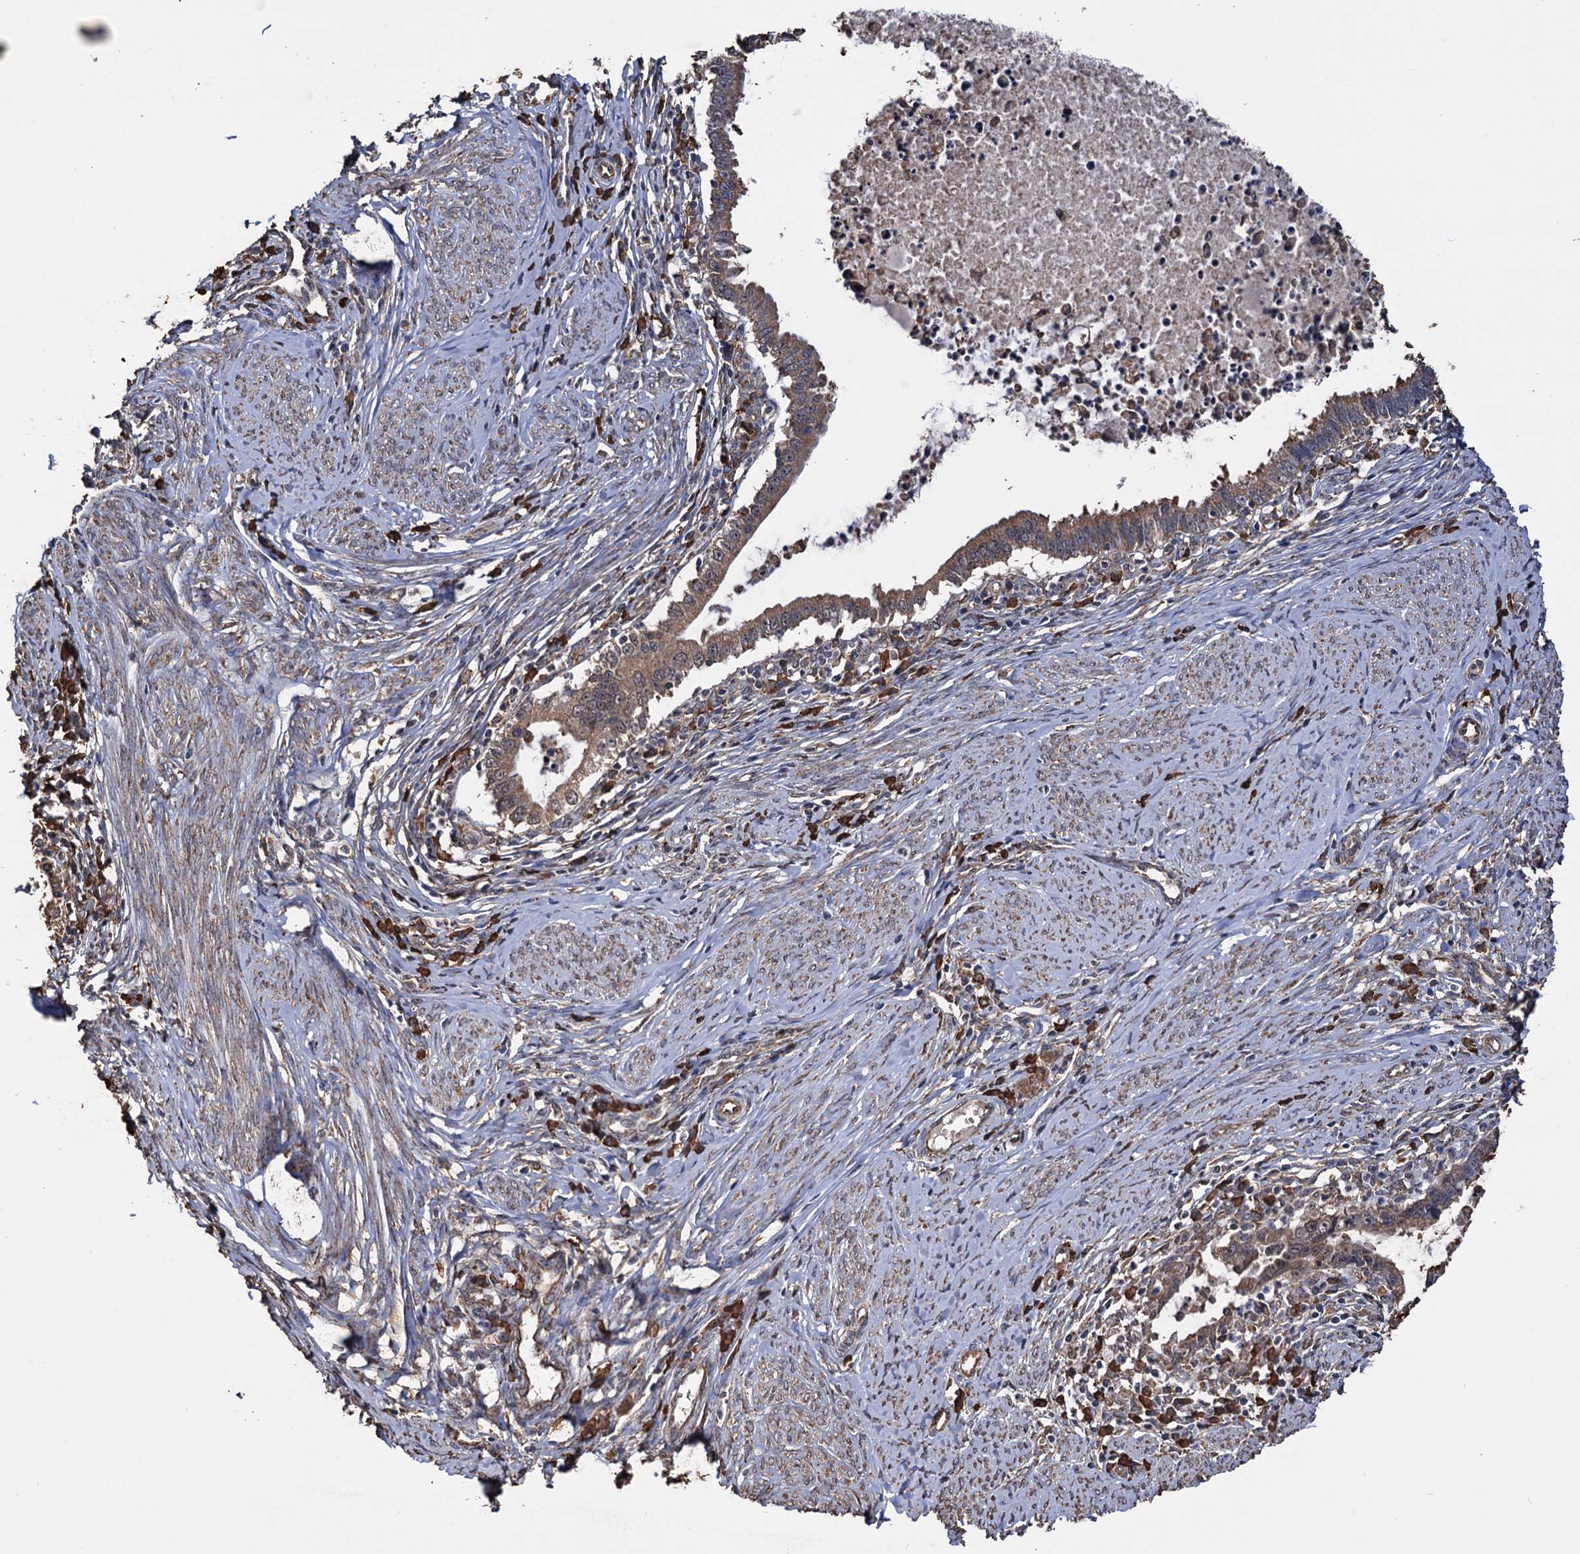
{"staining": {"intensity": "moderate", "quantity": ">75%", "location": "cytoplasmic/membranous"}, "tissue": "cervical cancer", "cell_type": "Tumor cells", "image_type": "cancer", "snomed": [{"axis": "morphology", "description": "Adenocarcinoma, NOS"}, {"axis": "topography", "description": "Cervix"}], "caption": "Tumor cells show medium levels of moderate cytoplasmic/membranous staining in approximately >75% of cells in human cervical adenocarcinoma.", "gene": "TBC1D12", "patient": {"sex": "female", "age": 36}}